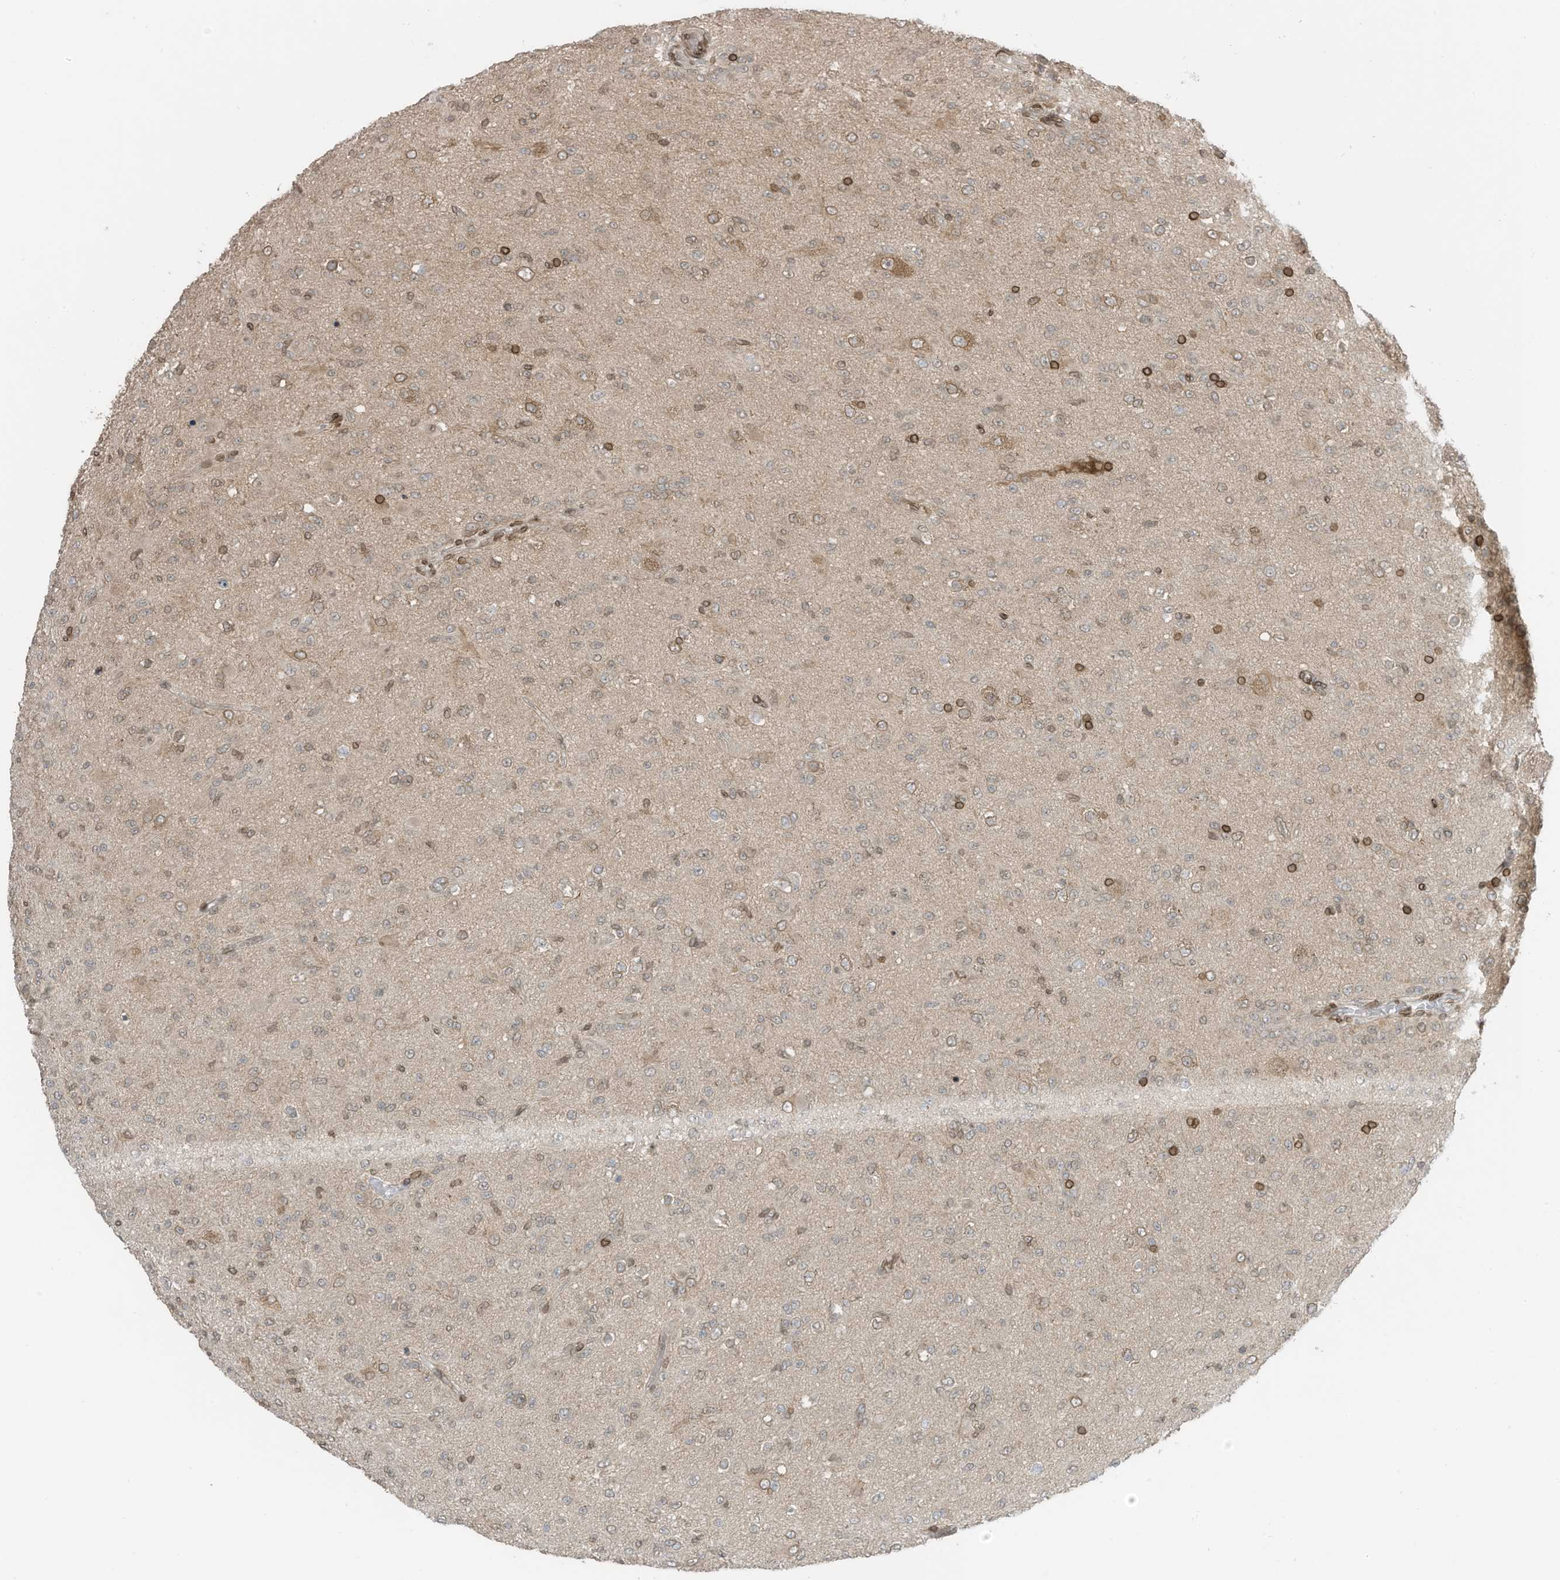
{"staining": {"intensity": "negative", "quantity": "none", "location": "none"}, "tissue": "glioma", "cell_type": "Tumor cells", "image_type": "cancer", "snomed": [{"axis": "morphology", "description": "Glioma, malignant, Low grade"}, {"axis": "topography", "description": "Brain"}], "caption": "Tumor cells show no significant protein expression in glioma.", "gene": "RABL3", "patient": {"sex": "male", "age": 65}}